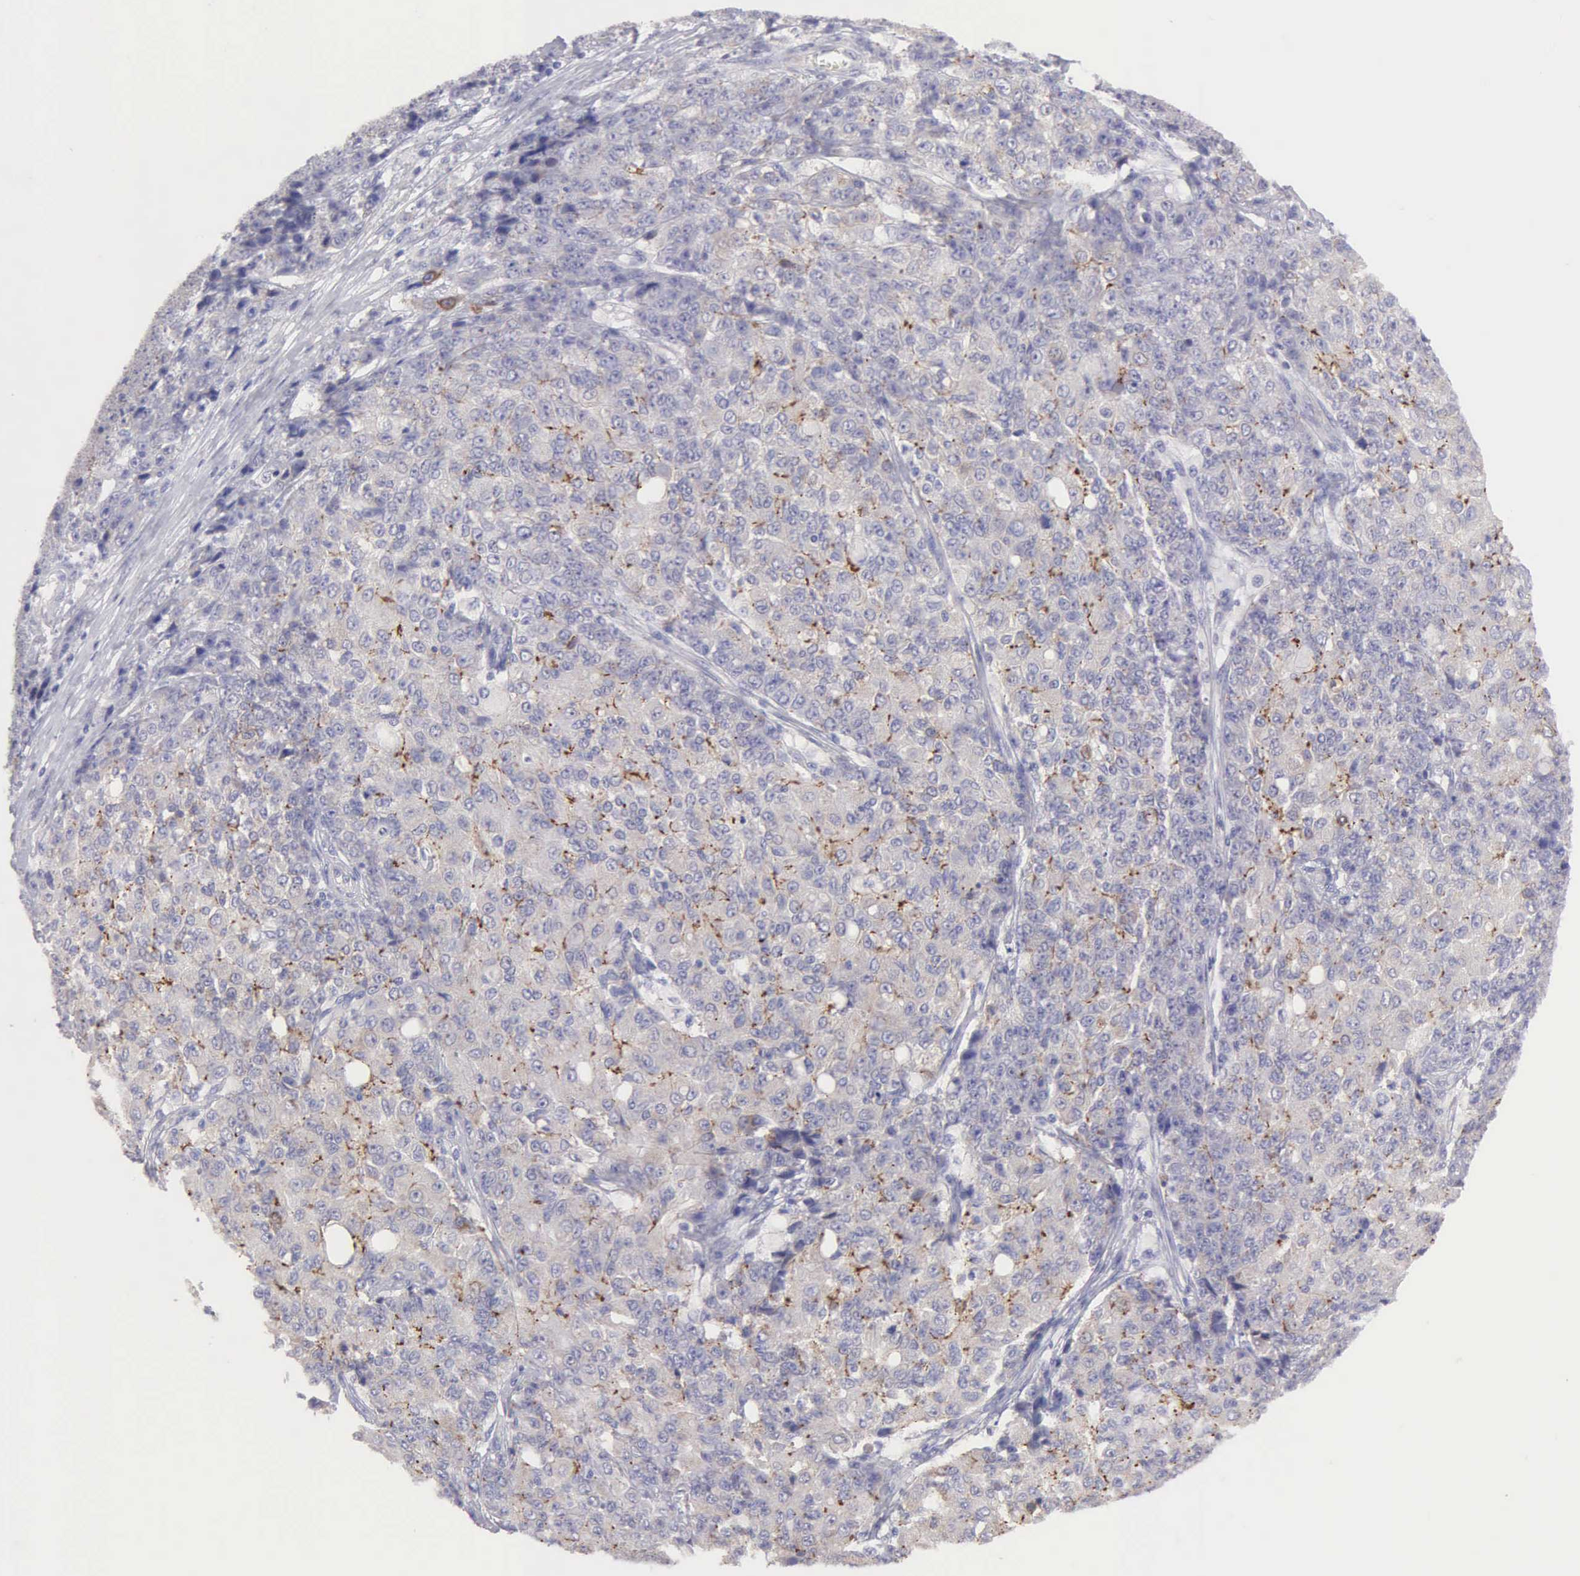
{"staining": {"intensity": "weak", "quantity": "<25%", "location": "cytoplasmic/membranous"}, "tissue": "ovarian cancer", "cell_type": "Tumor cells", "image_type": "cancer", "snomed": [{"axis": "morphology", "description": "Carcinoma, endometroid"}, {"axis": "topography", "description": "Ovary"}], "caption": "A high-resolution image shows immunohistochemistry (IHC) staining of ovarian endometroid carcinoma, which reveals no significant positivity in tumor cells.", "gene": "APP", "patient": {"sex": "female", "age": 42}}